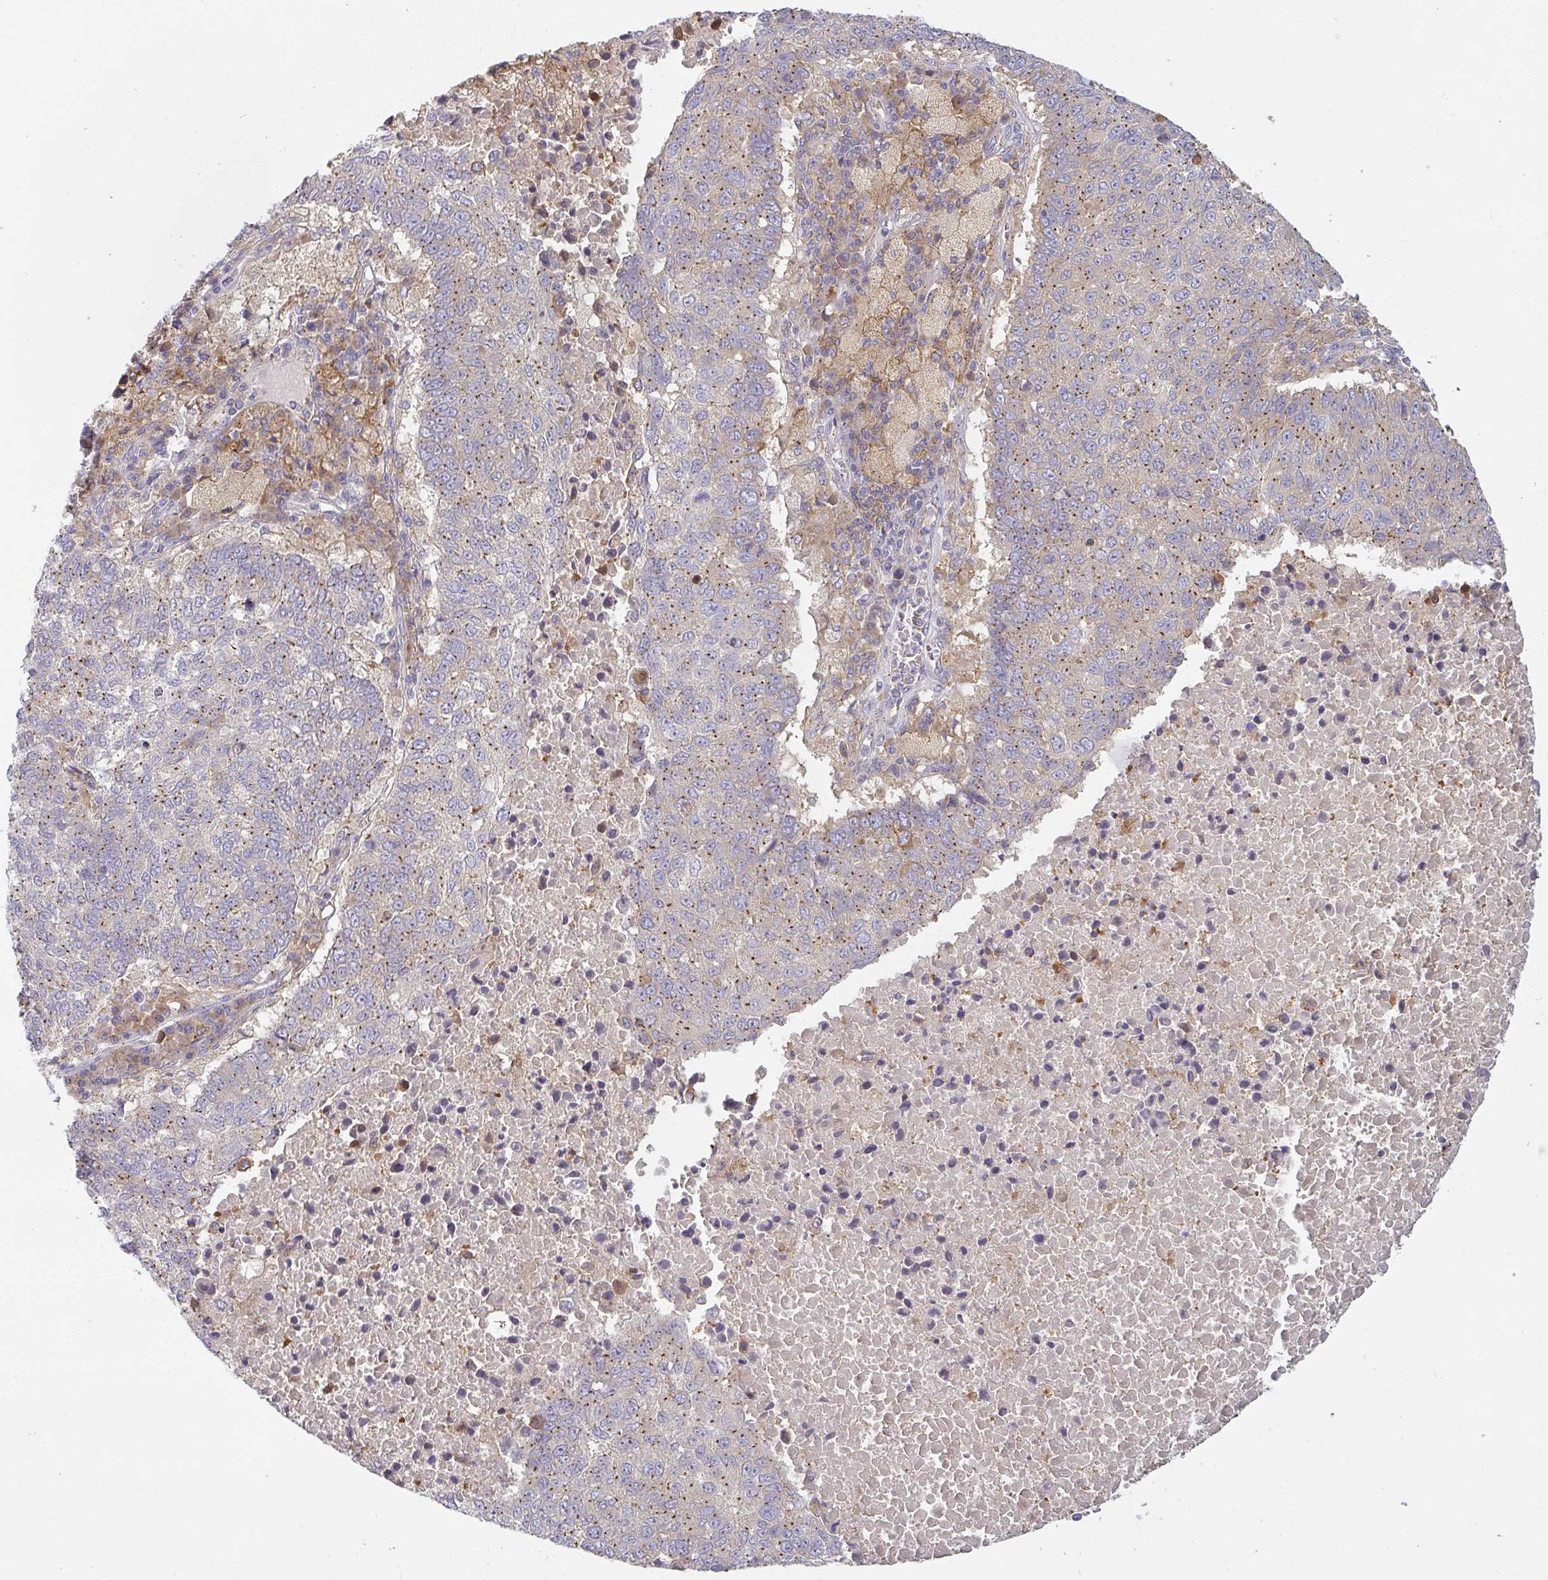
{"staining": {"intensity": "weak", "quantity": ">75%", "location": "cytoplasmic/membranous"}, "tissue": "lung cancer", "cell_type": "Tumor cells", "image_type": "cancer", "snomed": [{"axis": "morphology", "description": "Squamous cell carcinoma, NOS"}, {"axis": "topography", "description": "Lung"}], "caption": "This histopathology image reveals immunohistochemistry staining of human squamous cell carcinoma (lung), with low weak cytoplasmic/membranous positivity in about >75% of tumor cells.", "gene": "SNX5", "patient": {"sex": "male", "age": 73}}